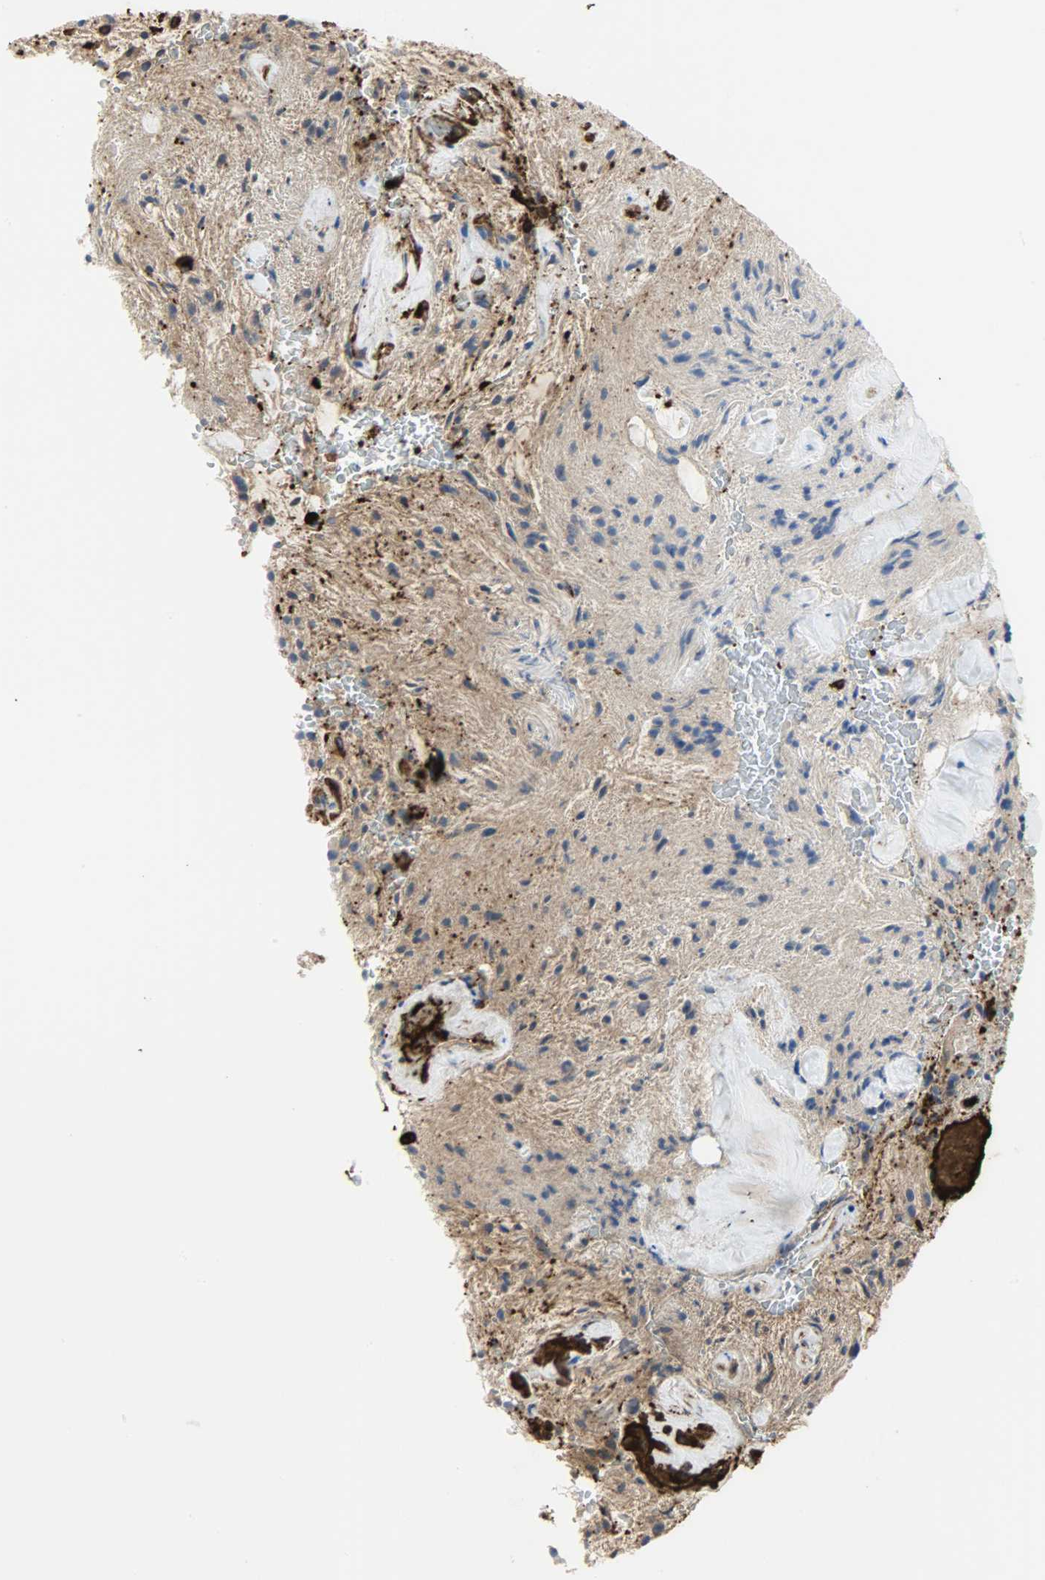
{"staining": {"intensity": "moderate", "quantity": ">75%", "location": "cytoplasmic/membranous"}, "tissue": "glioma", "cell_type": "Tumor cells", "image_type": "cancer", "snomed": [{"axis": "morphology", "description": "Glioma, malignant, NOS"}, {"axis": "topography", "description": "Cerebellum"}], "caption": "Protein analysis of glioma tissue shows moderate cytoplasmic/membranous positivity in about >75% of tumor cells.", "gene": "VASP", "patient": {"sex": "female", "age": 10}}